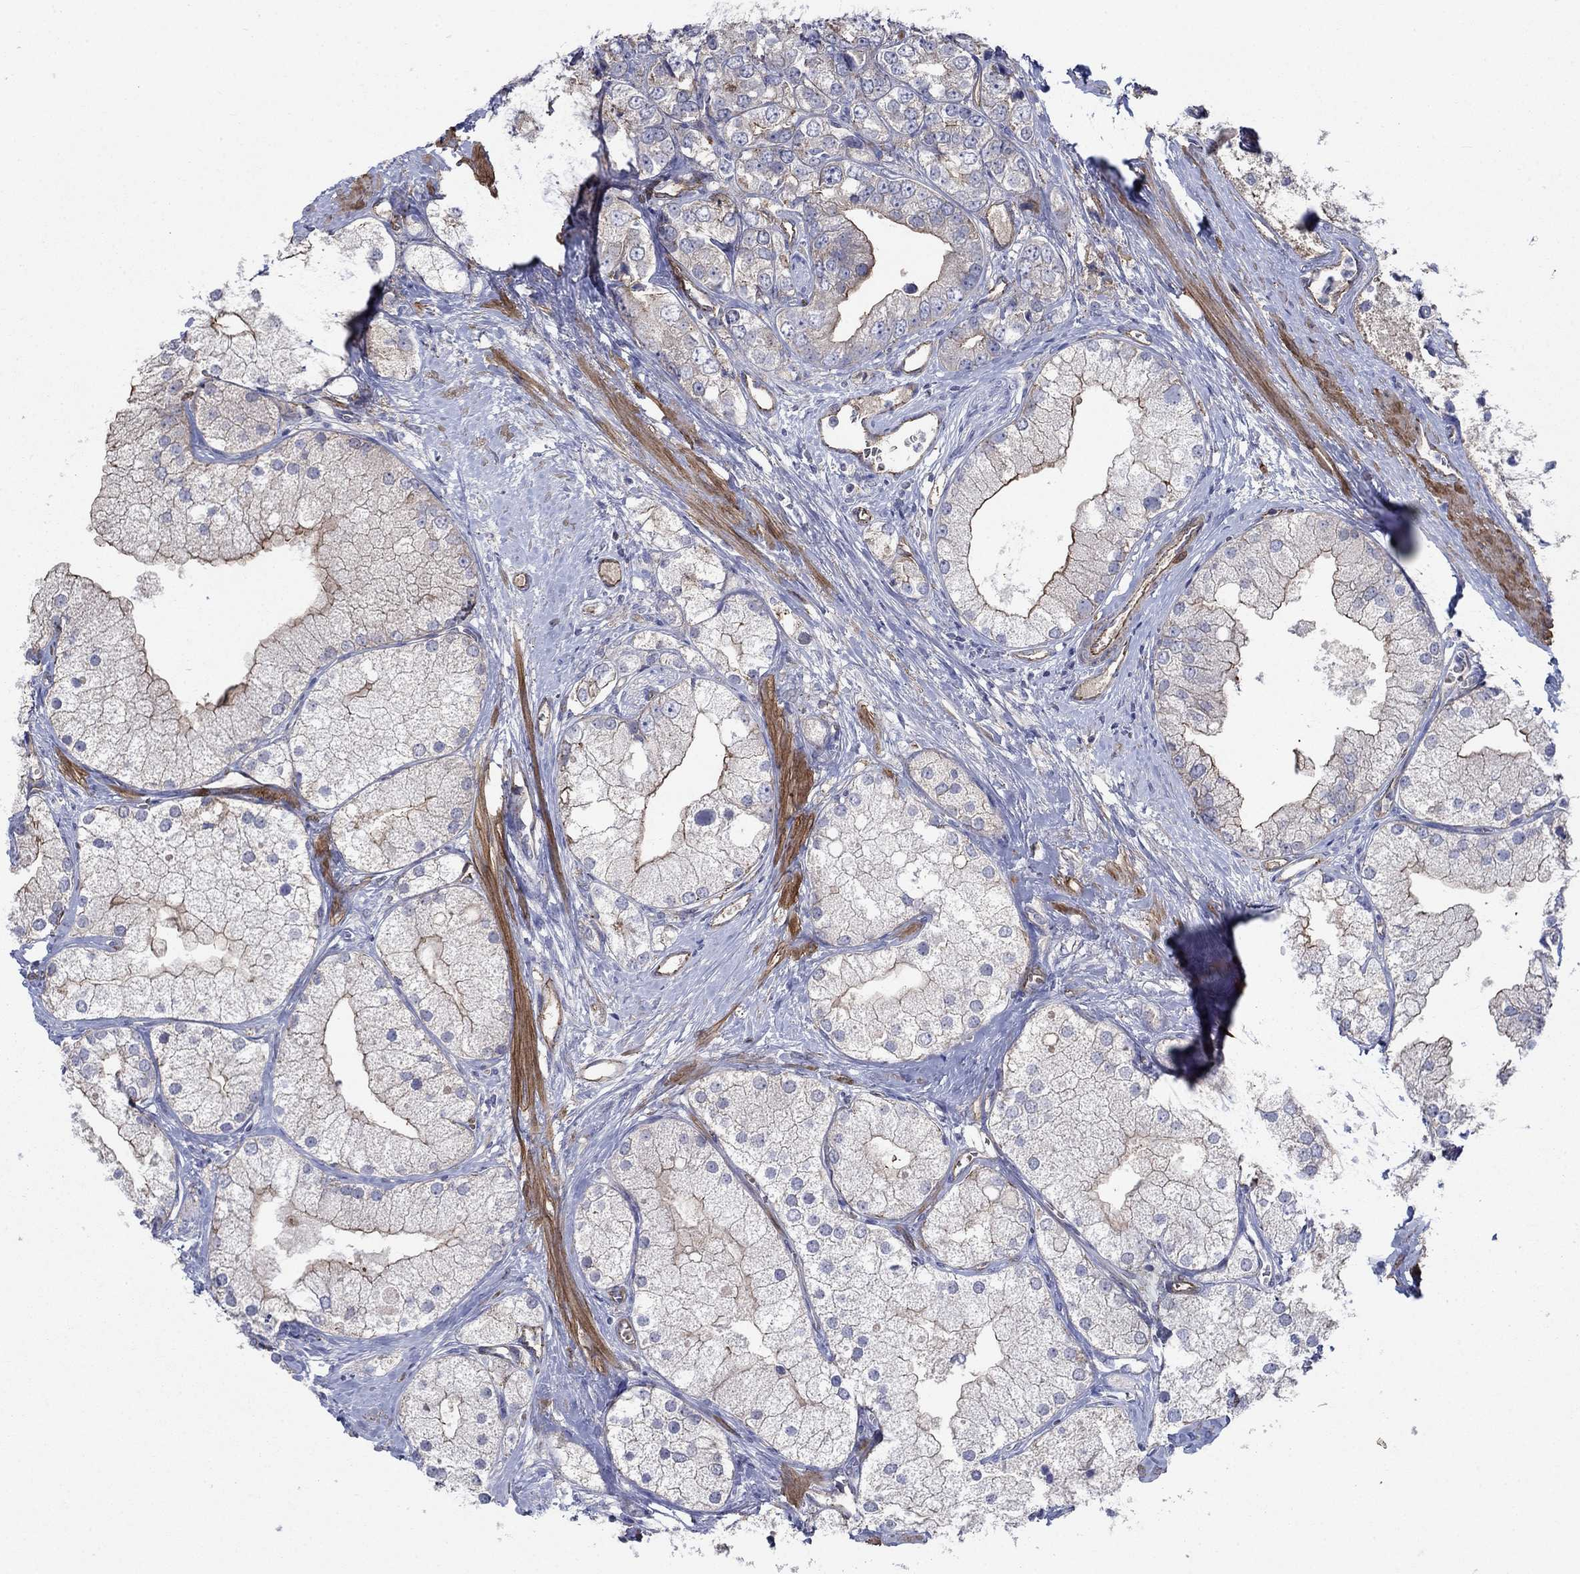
{"staining": {"intensity": "moderate", "quantity": "<25%", "location": "cytoplasmic/membranous"}, "tissue": "prostate cancer", "cell_type": "Tumor cells", "image_type": "cancer", "snomed": [{"axis": "morphology", "description": "Adenocarcinoma, NOS"}, {"axis": "topography", "description": "Prostate and seminal vesicle, NOS"}, {"axis": "topography", "description": "Prostate"}], "caption": "IHC histopathology image of adenocarcinoma (prostate) stained for a protein (brown), which shows low levels of moderate cytoplasmic/membranous expression in approximately <25% of tumor cells.", "gene": "FLNC", "patient": {"sex": "male", "age": 79}}